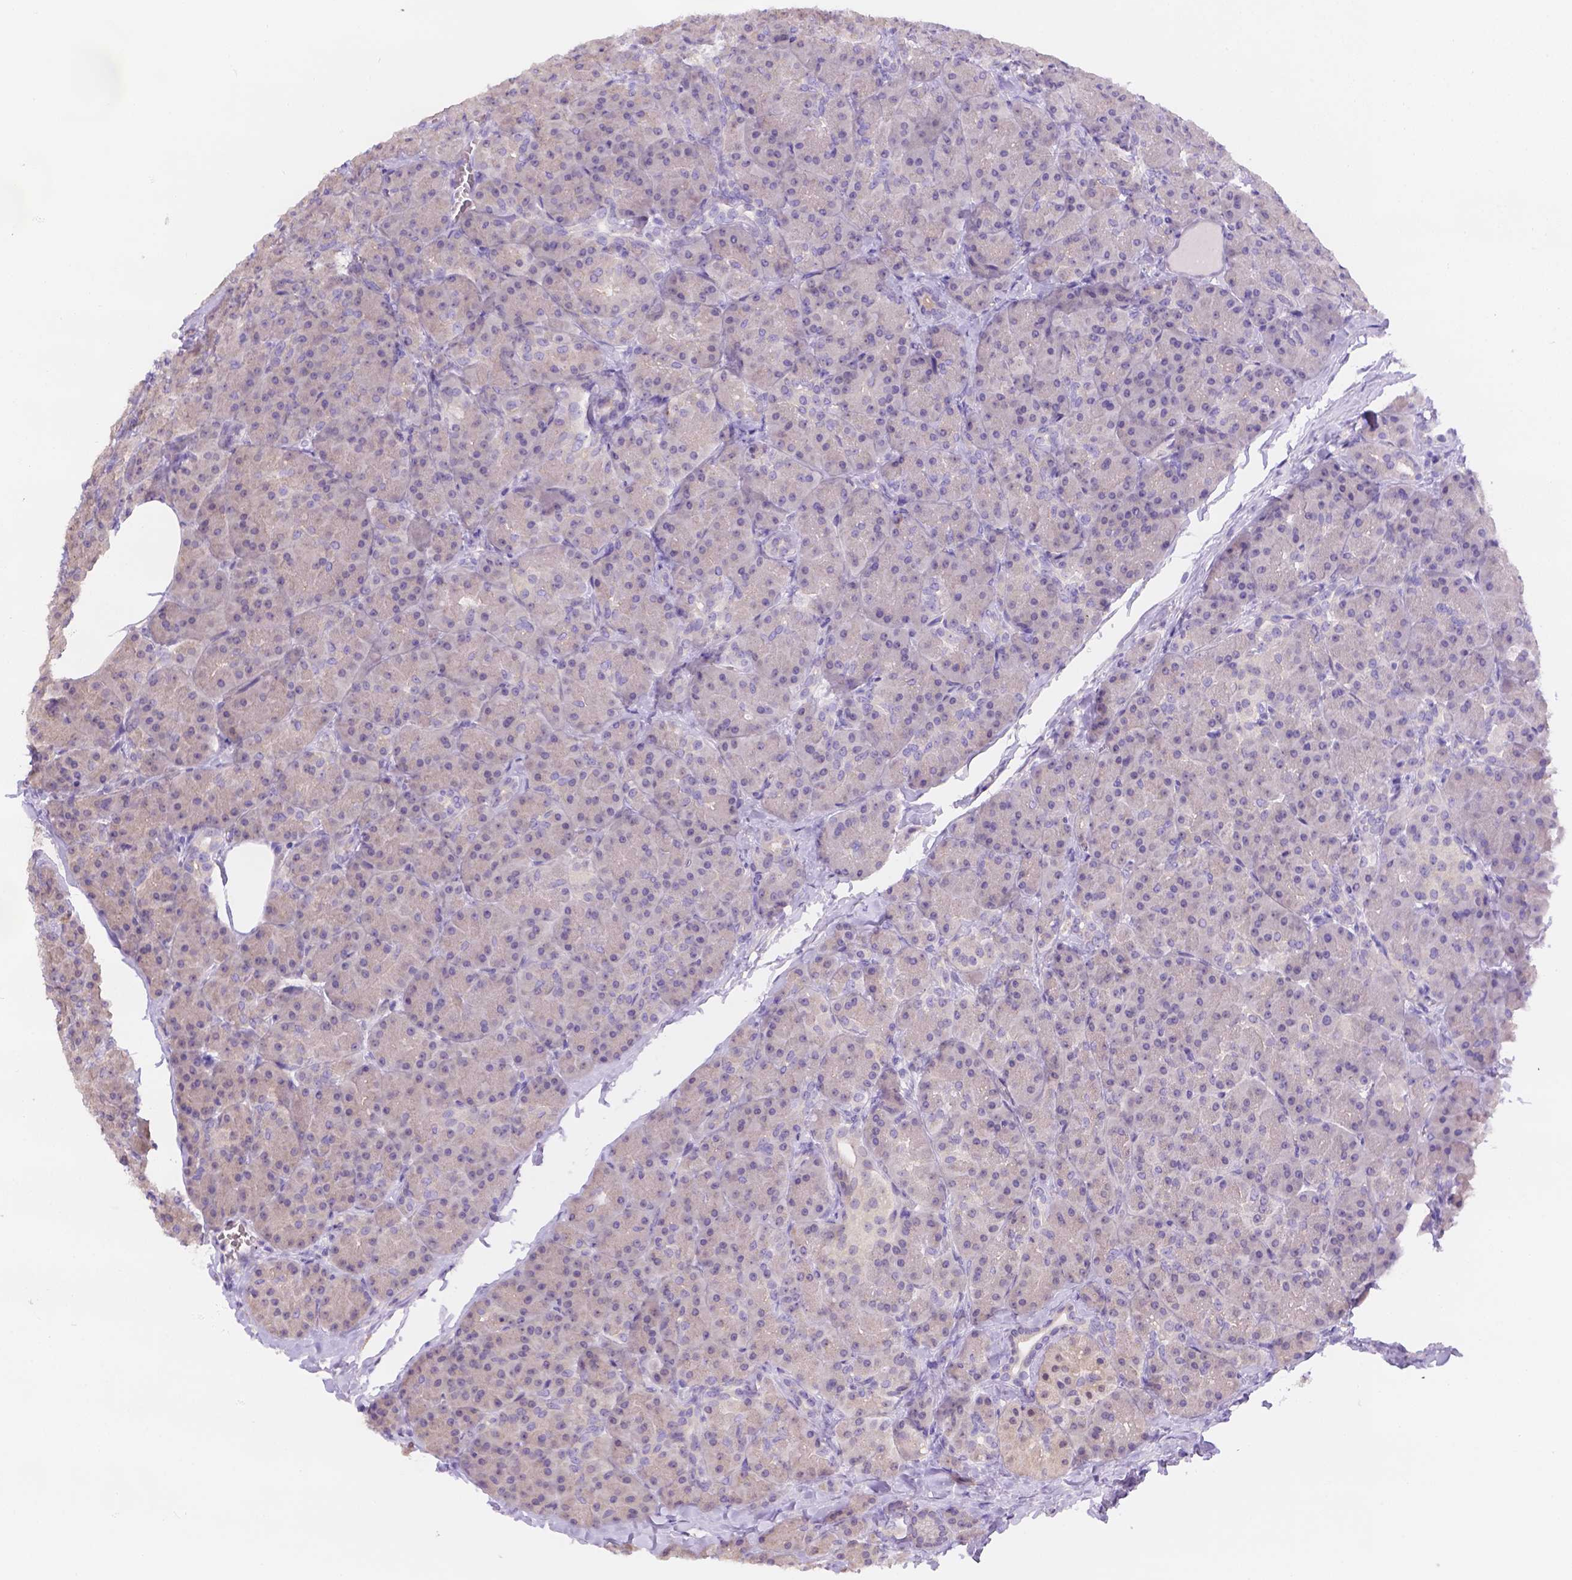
{"staining": {"intensity": "negative", "quantity": "none", "location": "none"}, "tissue": "pancreas", "cell_type": "Exocrine glandular cells", "image_type": "normal", "snomed": [{"axis": "morphology", "description": "Normal tissue, NOS"}, {"axis": "topography", "description": "Pancreas"}], "caption": "This image is of normal pancreas stained with immunohistochemistry (IHC) to label a protein in brown with the nuclei are counter-stained blue. There is no positivity in exocrine glandular cells.", "gene": "CD96", "patient": {"sex": "male", "age": 57}}